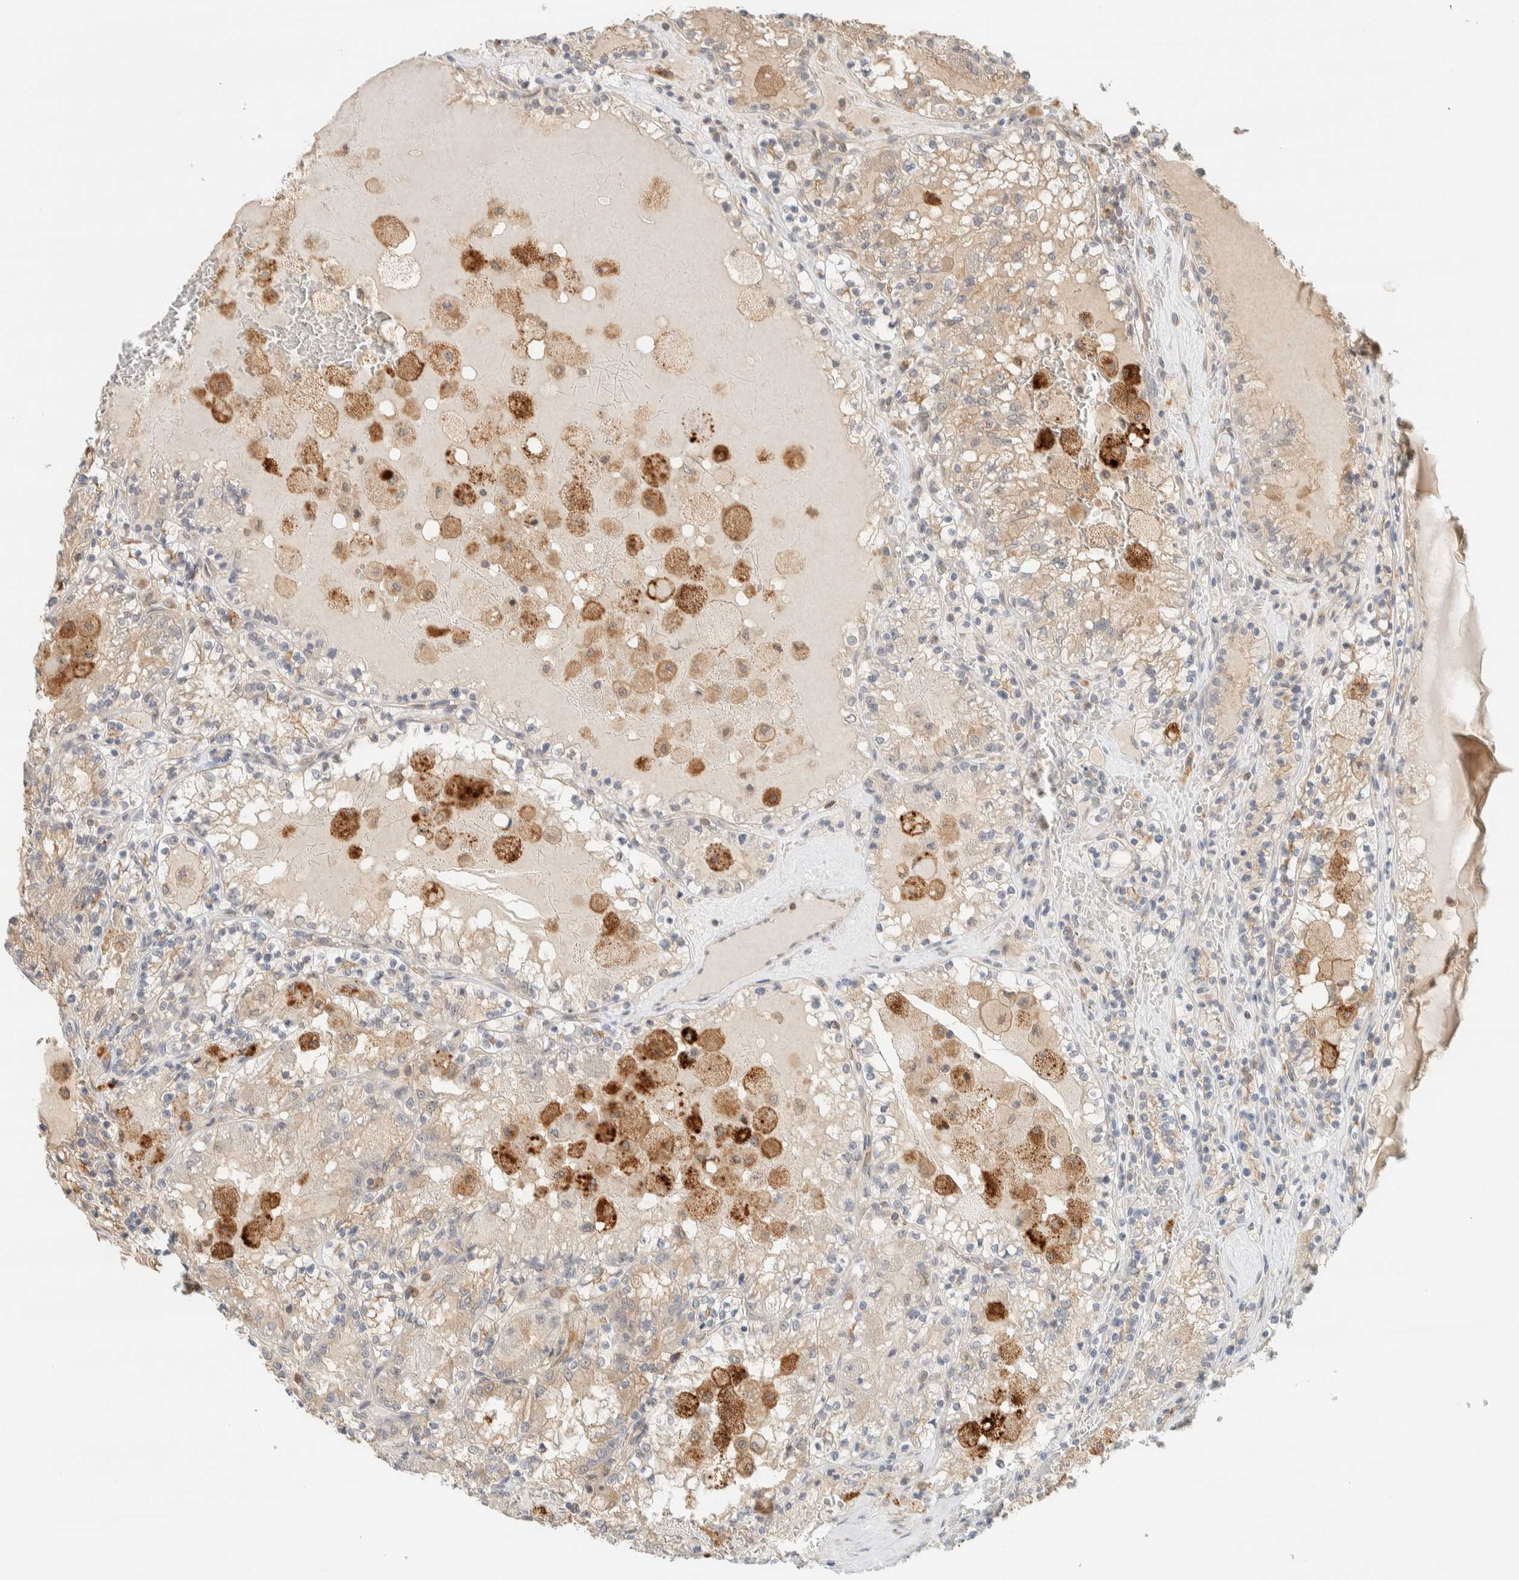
{"staining": {"intensity": "weak", "quantity": "25%-75%", "location": "cytoplasmic/membranous"}, "tissue": "renal cancer", "cell_type": "Tumor cells", "image_type": "cancer", "snomed": [{"axis": "morphology", "description": "Adenocarcinoma, NOS"}, {"axis": "topography", "description": "Kidney"}], "caption": "Protein positivity by IHC reveals weak cytoplasmic/membranous staining in about 25%-75% of tumor cells in adenocarcinoma (renal).", "gene": "RAB11FIP1", "patient": {"sex": "female", "age": 56}}